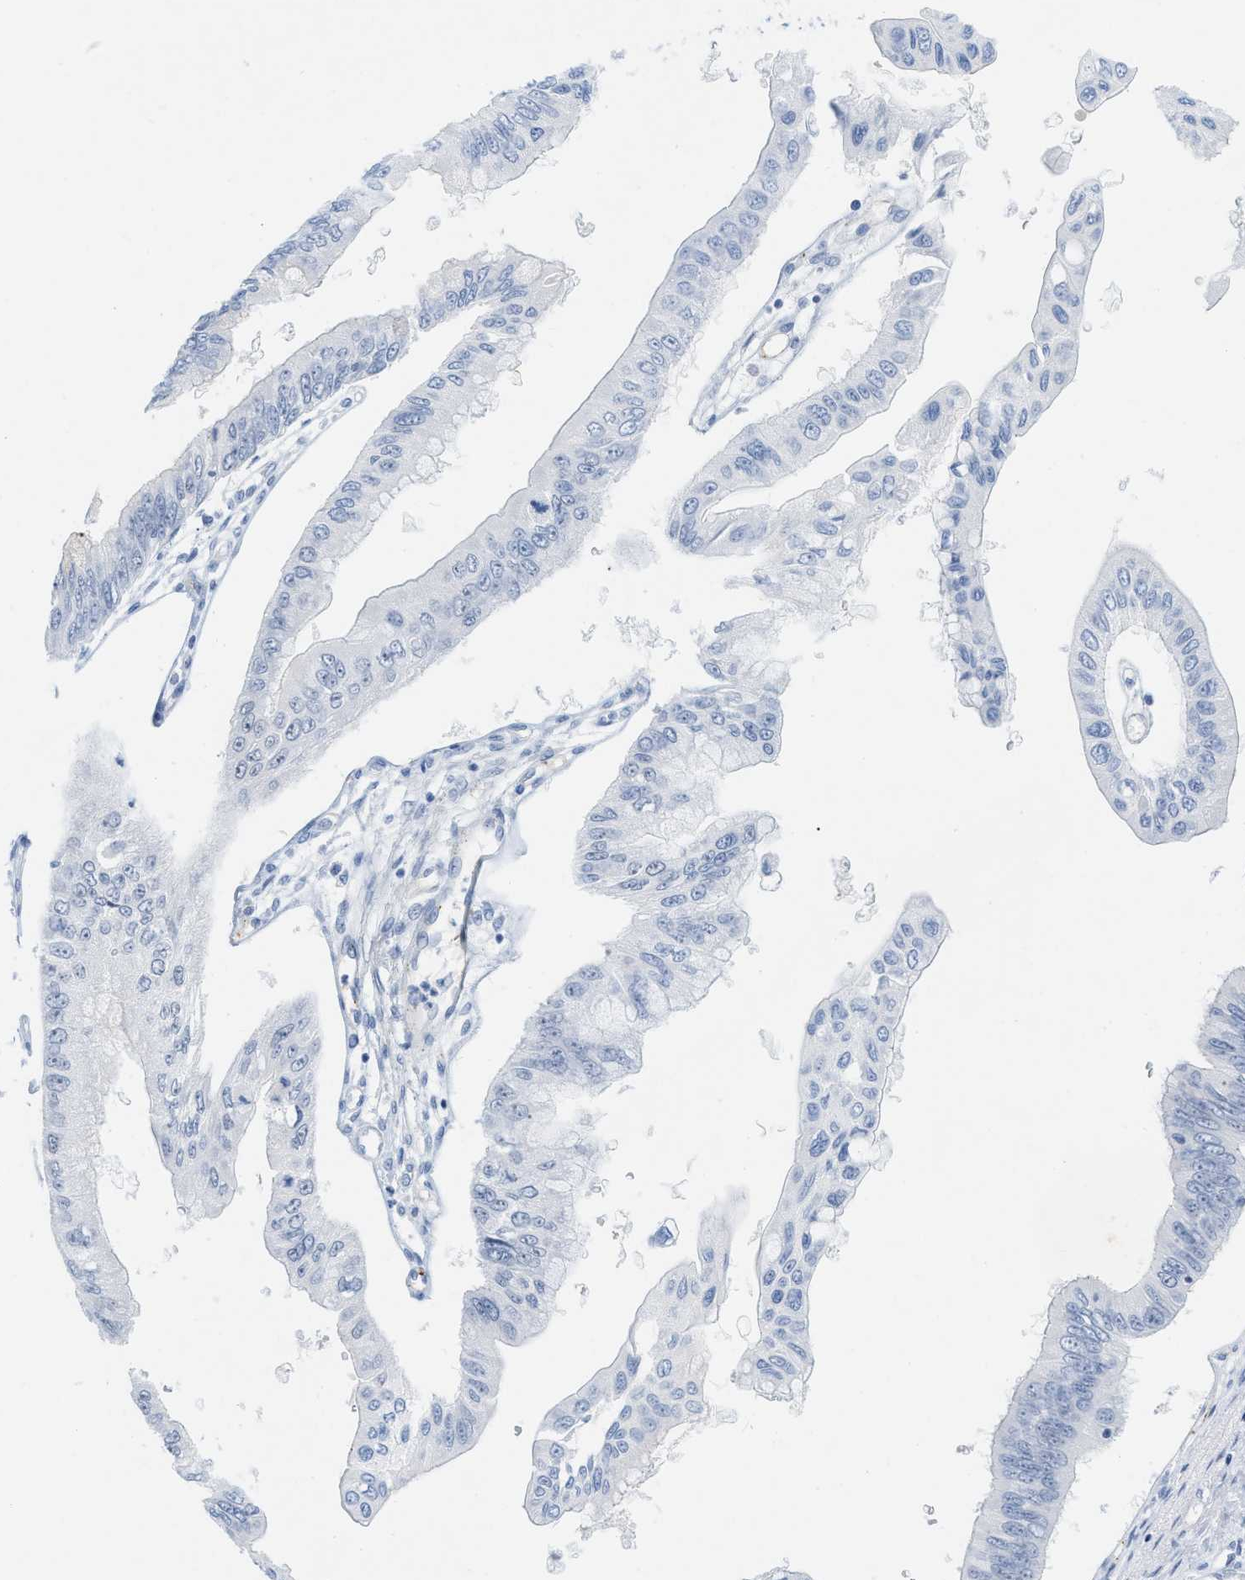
{"staining": {"intensity": "negative", "quantity": "none", "location": "none"}, "tissue": "pancreatic cancer", "cell_type": "Tumor cells", "image_type": "cancer", "snomed": [{"axis": "morphology", "description": "Adenocarcinoma, NOS"}, {"axis": "topography", "description": "Pancreas"}], "caption": "This photomicrograph is of pancreatic cancer (adenocarcinoma) stained with IHC to label a protein in brown with the nuclei are counter-stained blue. There is no expression in tumor cells. (Brightfield microscopy of DAB (3,3'-diaminobenzidine) immunohistochemistry (IHC) at high magnification).", "gene": "HLTF", "patient": {"sex": "female", "age": 77}}